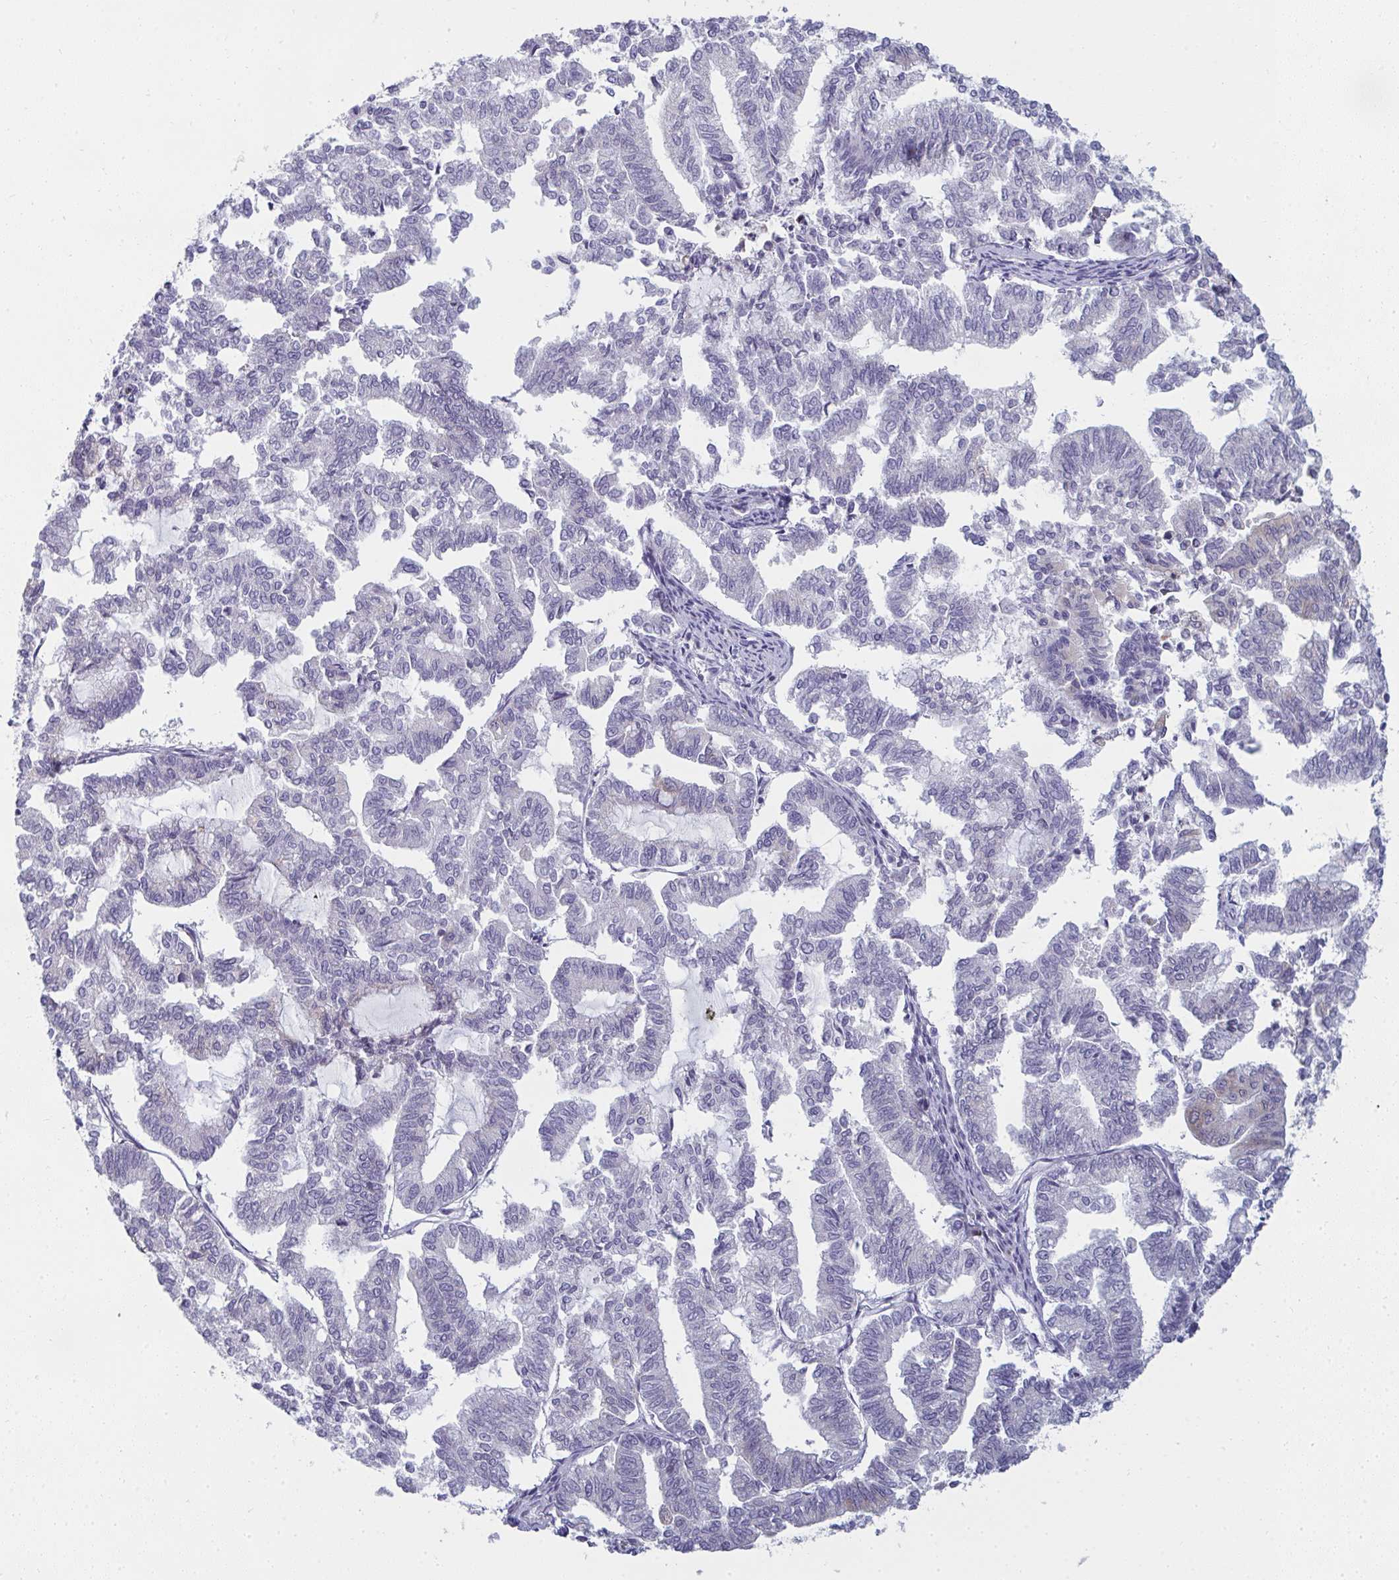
{"staining": {"intensity": "weak", "quantity": "<25%", "location": "cytoplasmic/membranous"}, "tissue": "endometrial cancer", "cell_type": "Tumor cells", "image_type": "cancer", "snomed": [{"axis": "morphology", "description": "Adenocarcinoma, NOS"}, {"axis": "topography", "description": "Endometrium"}], "caption": "This is an immunohistochemistry (IHC) image of adenocarcinoma (endometrial). There is no positivity in tumor cells.", "gene": "SHROOM1", "patient": {"sex": "female", "age": 79}}